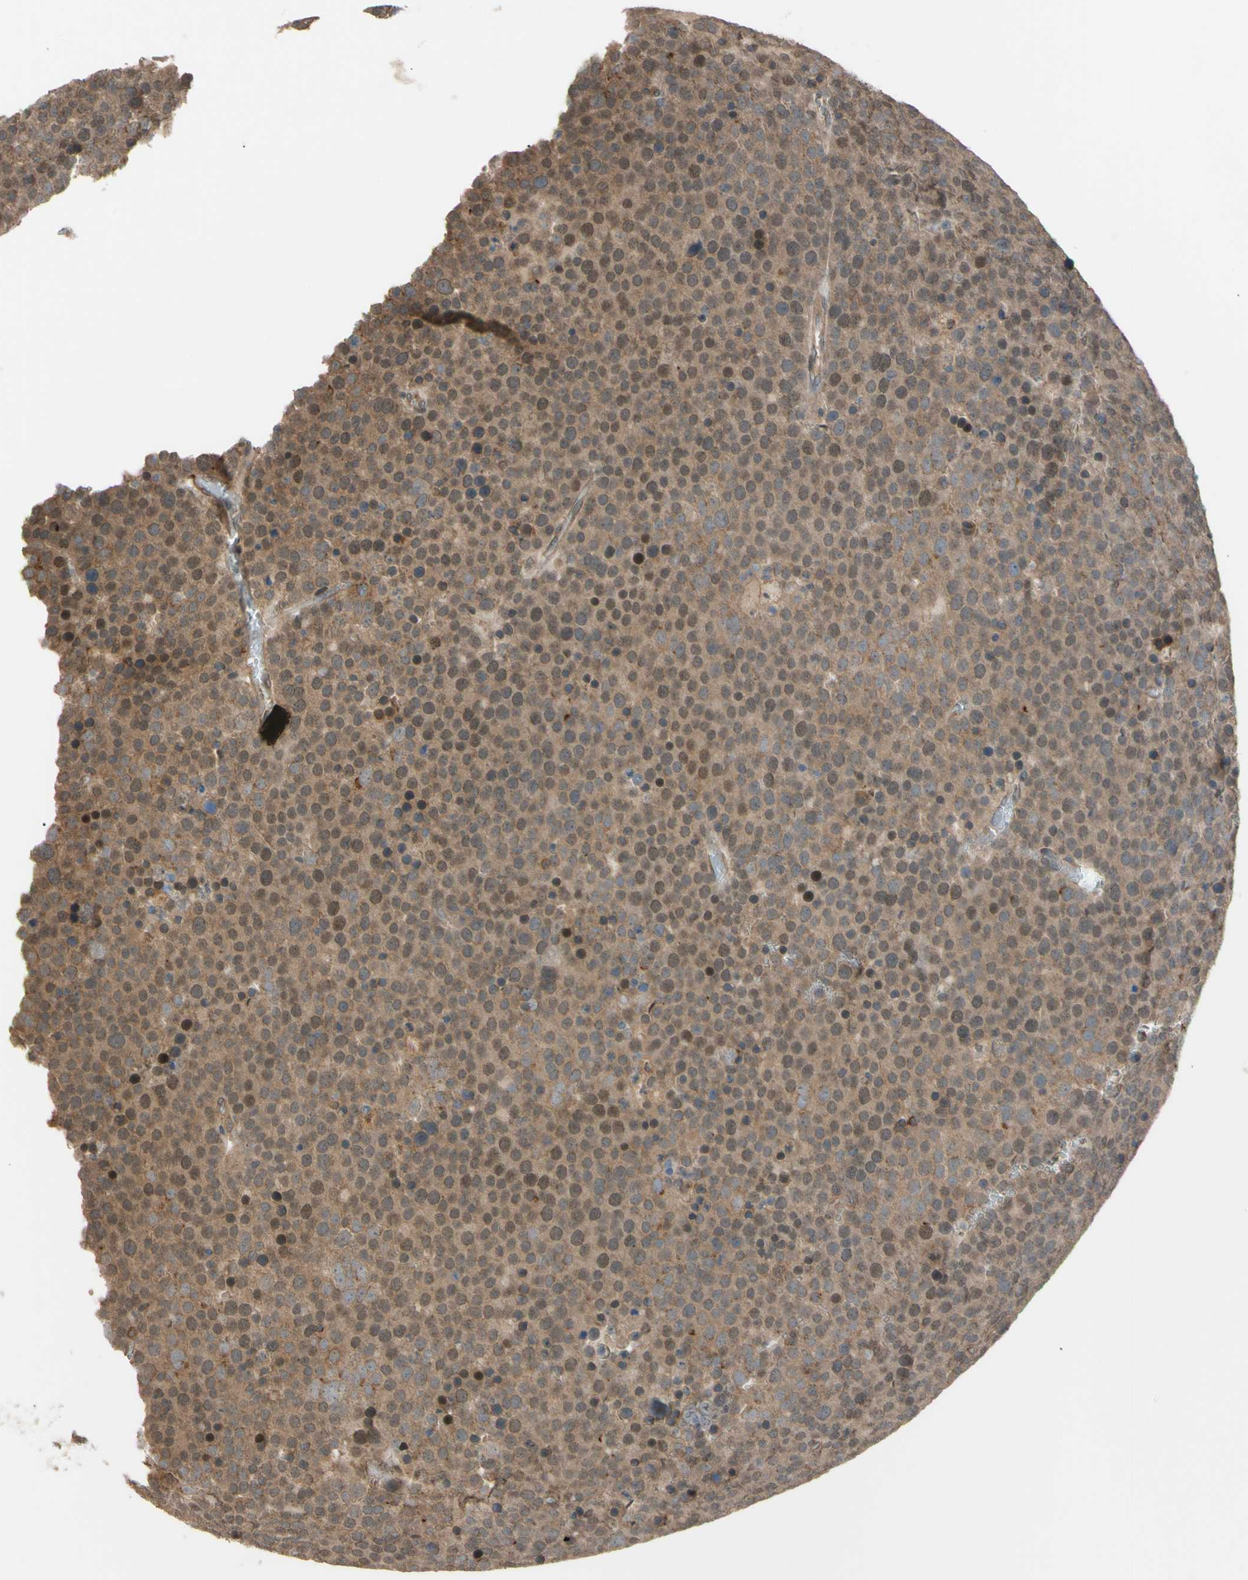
{"staining": {"intensity": "weak", "quantity": ">75%", "location": "cytoplasmic/membranous,nuclear"}, "tissue": "testis cancer", "cell_type": "Tumor cells", "image_type": "cancer", "snomed": [{"axis": "morphology", "description": "Seminoma, NOS"}, {"axis": "topography", "description": "Testis"}], "caption": "Protein staining displays weak cytoplasmic/membranous and nuclear expression in approximately >75% of tumor cells in testis seminoma.", "gene": "FLII", "patient": {"sex": "male", "age": 71}}